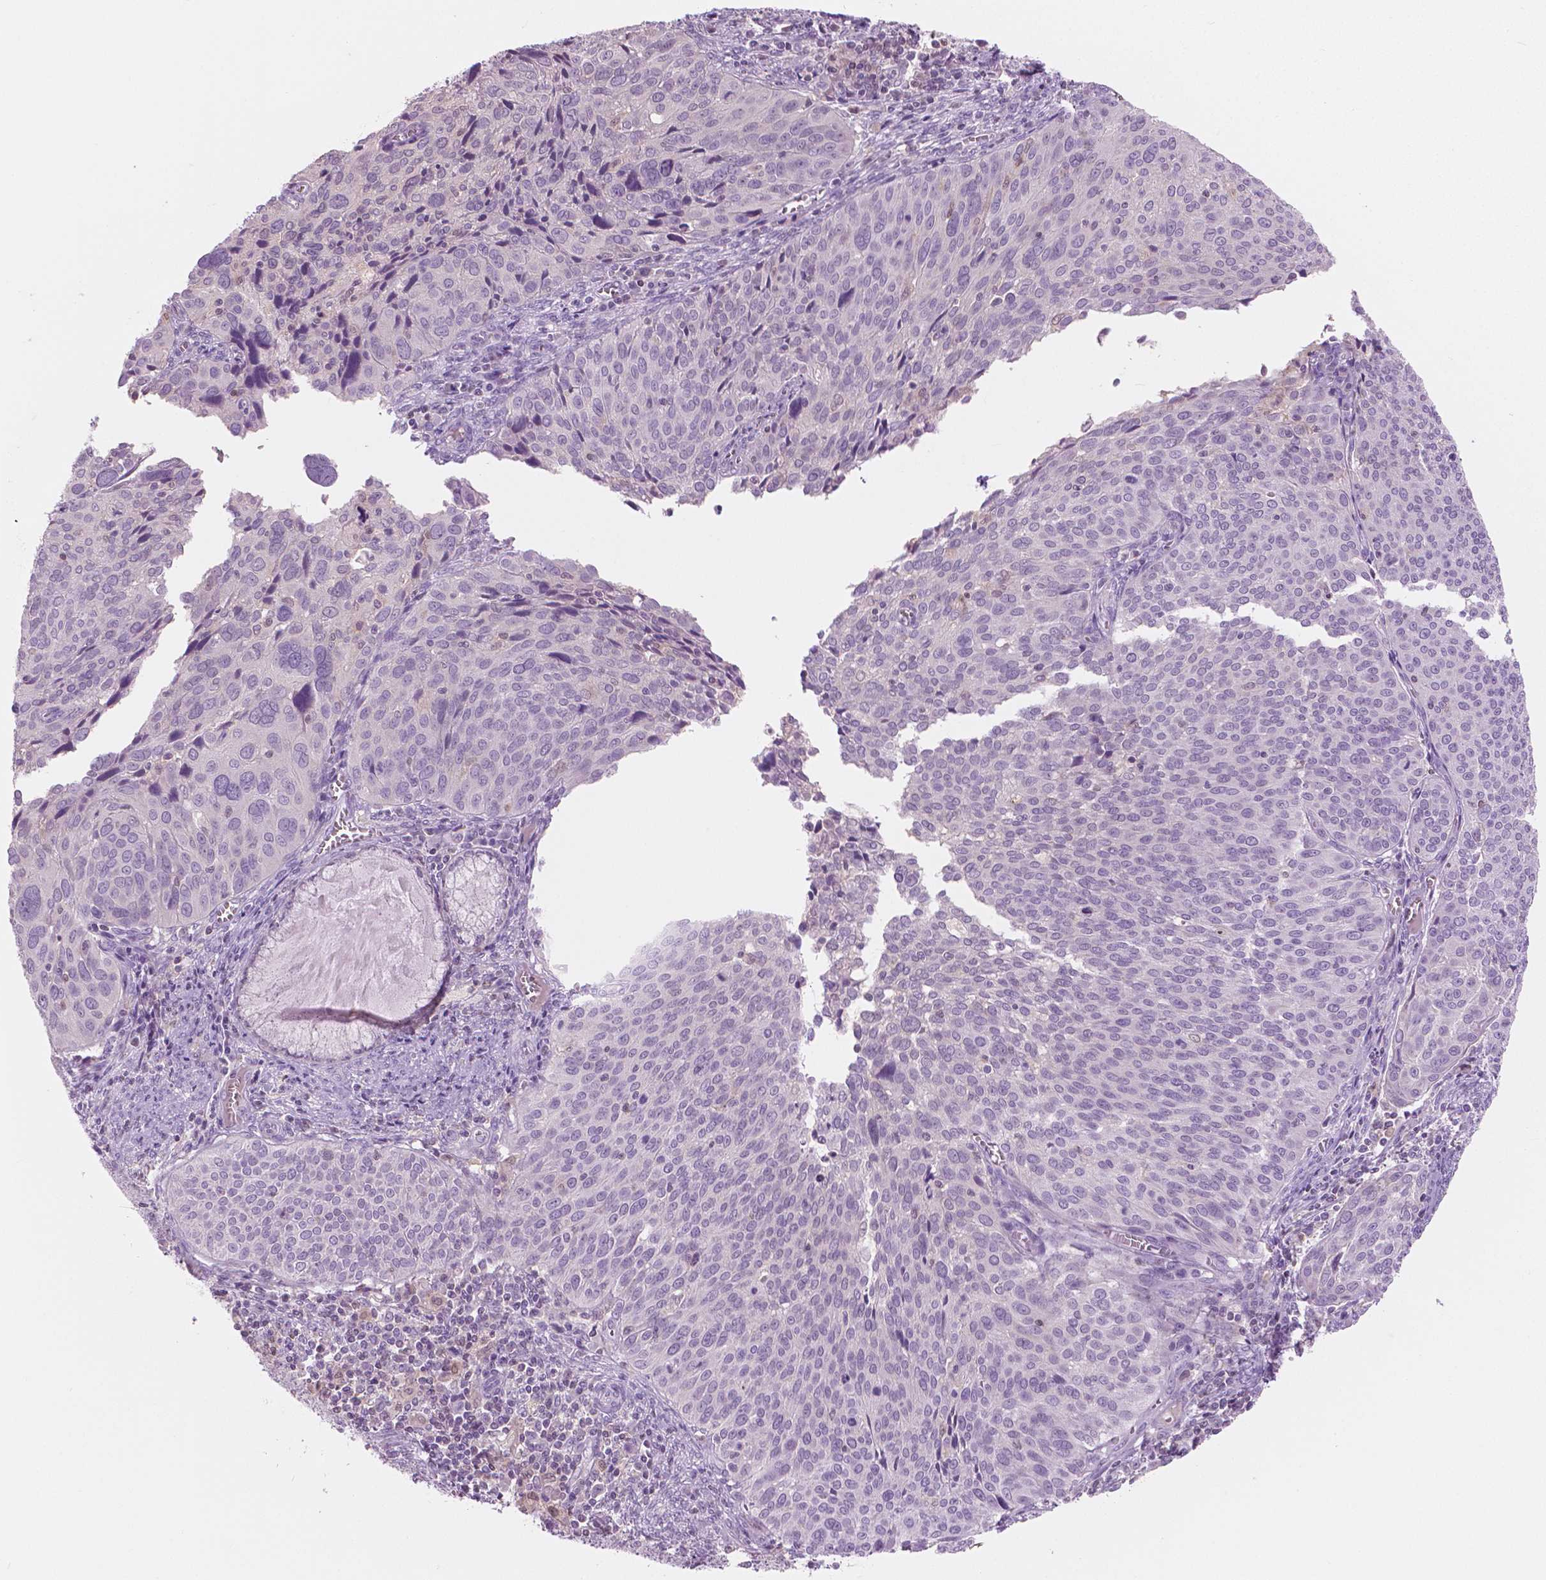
{"staining": {"intensity": "negative", "quantity": "none", "location": "none"}, "tissue": "cervical cancer", "cell_type": "Tumor cells", "image_type": "cancer", "snomed": [{"axis": "morphology", "description": "Squamous cell carcinoma, NOS"}, {"axis": "topography", "description": "Cervix"}], "caption": "This is an immunohistochemistry (IHC) micrograph of cervical squamous cell carcinoma. There is no staining in tumor cells.", "gene": "GALM", "patient": {"sex": "female", "age": 39}}